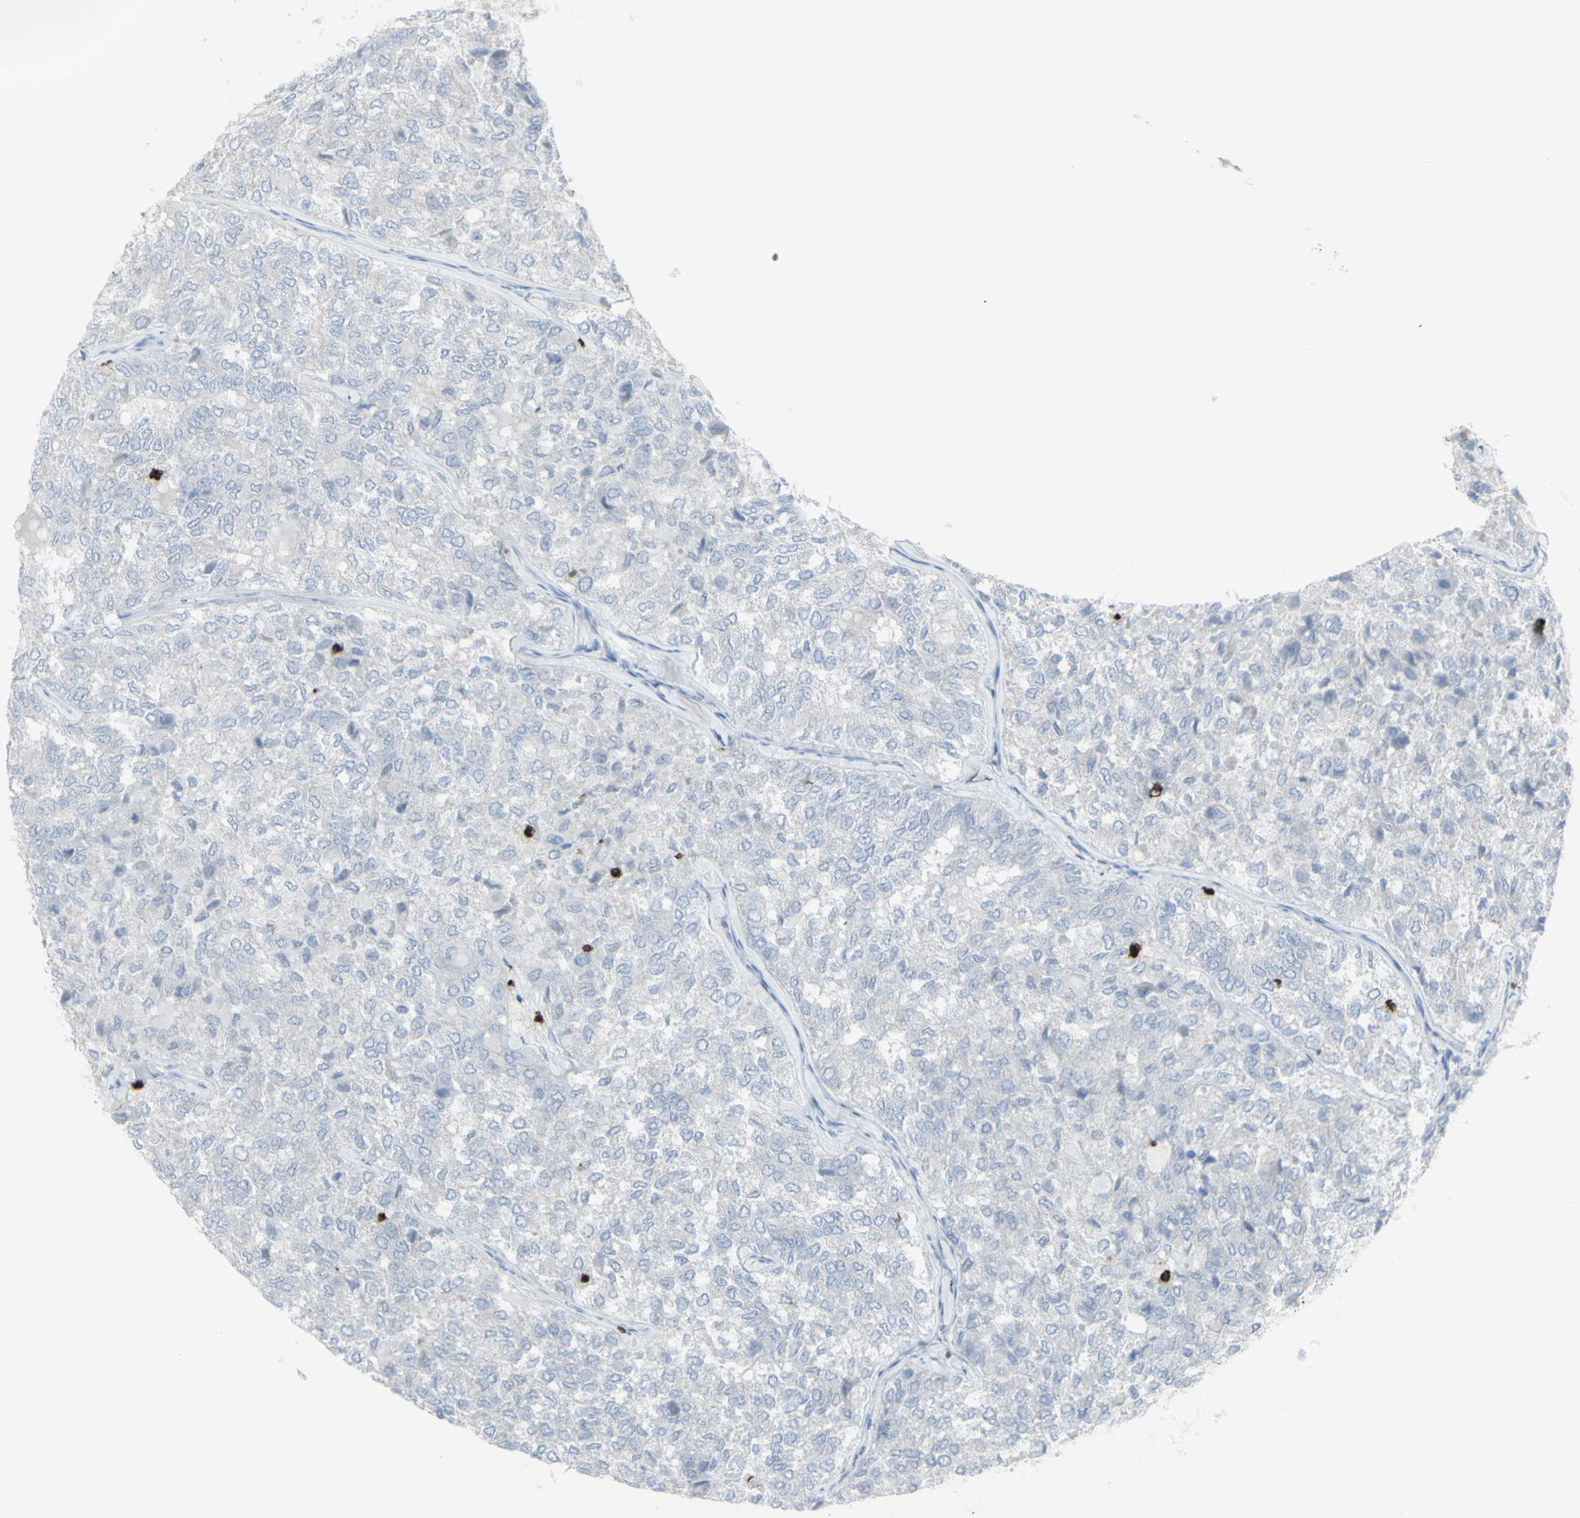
{"staining": {"intensity": "negative", "quantity": "none", "location": "none"}, "tissue": "thyroid cancer", "cell_type": "Tumor cells", "image_type": "cancer", "snomed": [{"axis": "morphology", "description": "Follicular adenoma carcinoma, NOS"}, {"axis": "topography", "description": "Thyroid gland"}], "caption": "A micrograph of thyroid cancer stained for a protein reveals no brown staining in tumor cells.", "gene": "CD247", "patient": {"sex": "male", "age": 75}}